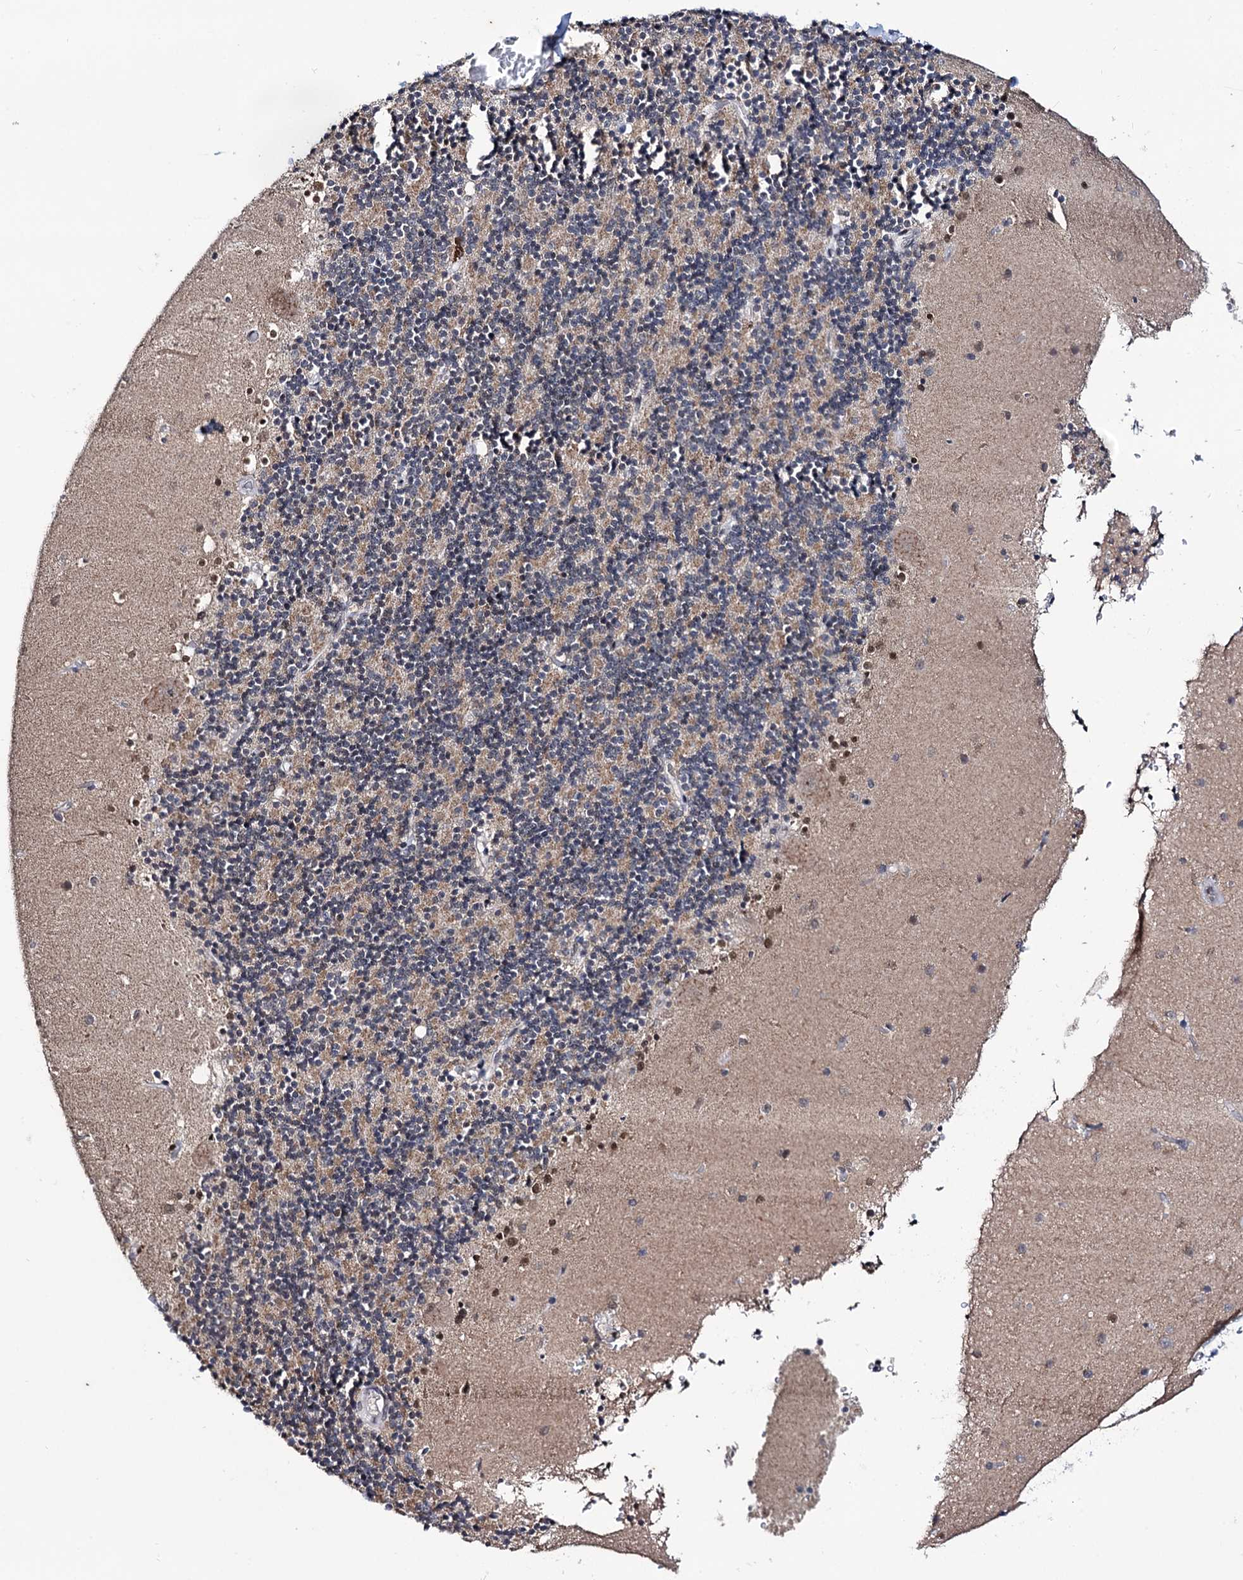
{"staining": {"intensity": "weak", "quantity": "25%-75%", "location": "cytoplasmic/membranous"}, "tissue": "cerebellum", "cell_type": "Cells in granular layer", "image_type": "normal", "snomed": [{"axis": "morphology", "description": "Normal tissue, NOS"}, {"axis": "topography", "description": "Cerebellum"}], "caption": "Protein staining of benign cerebellum displays weak cytoplasmic/membranous expression in approximately 25%-75% of cells in granular layer.", "gene": "SMCHD1", "patient": {"sex": "male", "age": 54}}